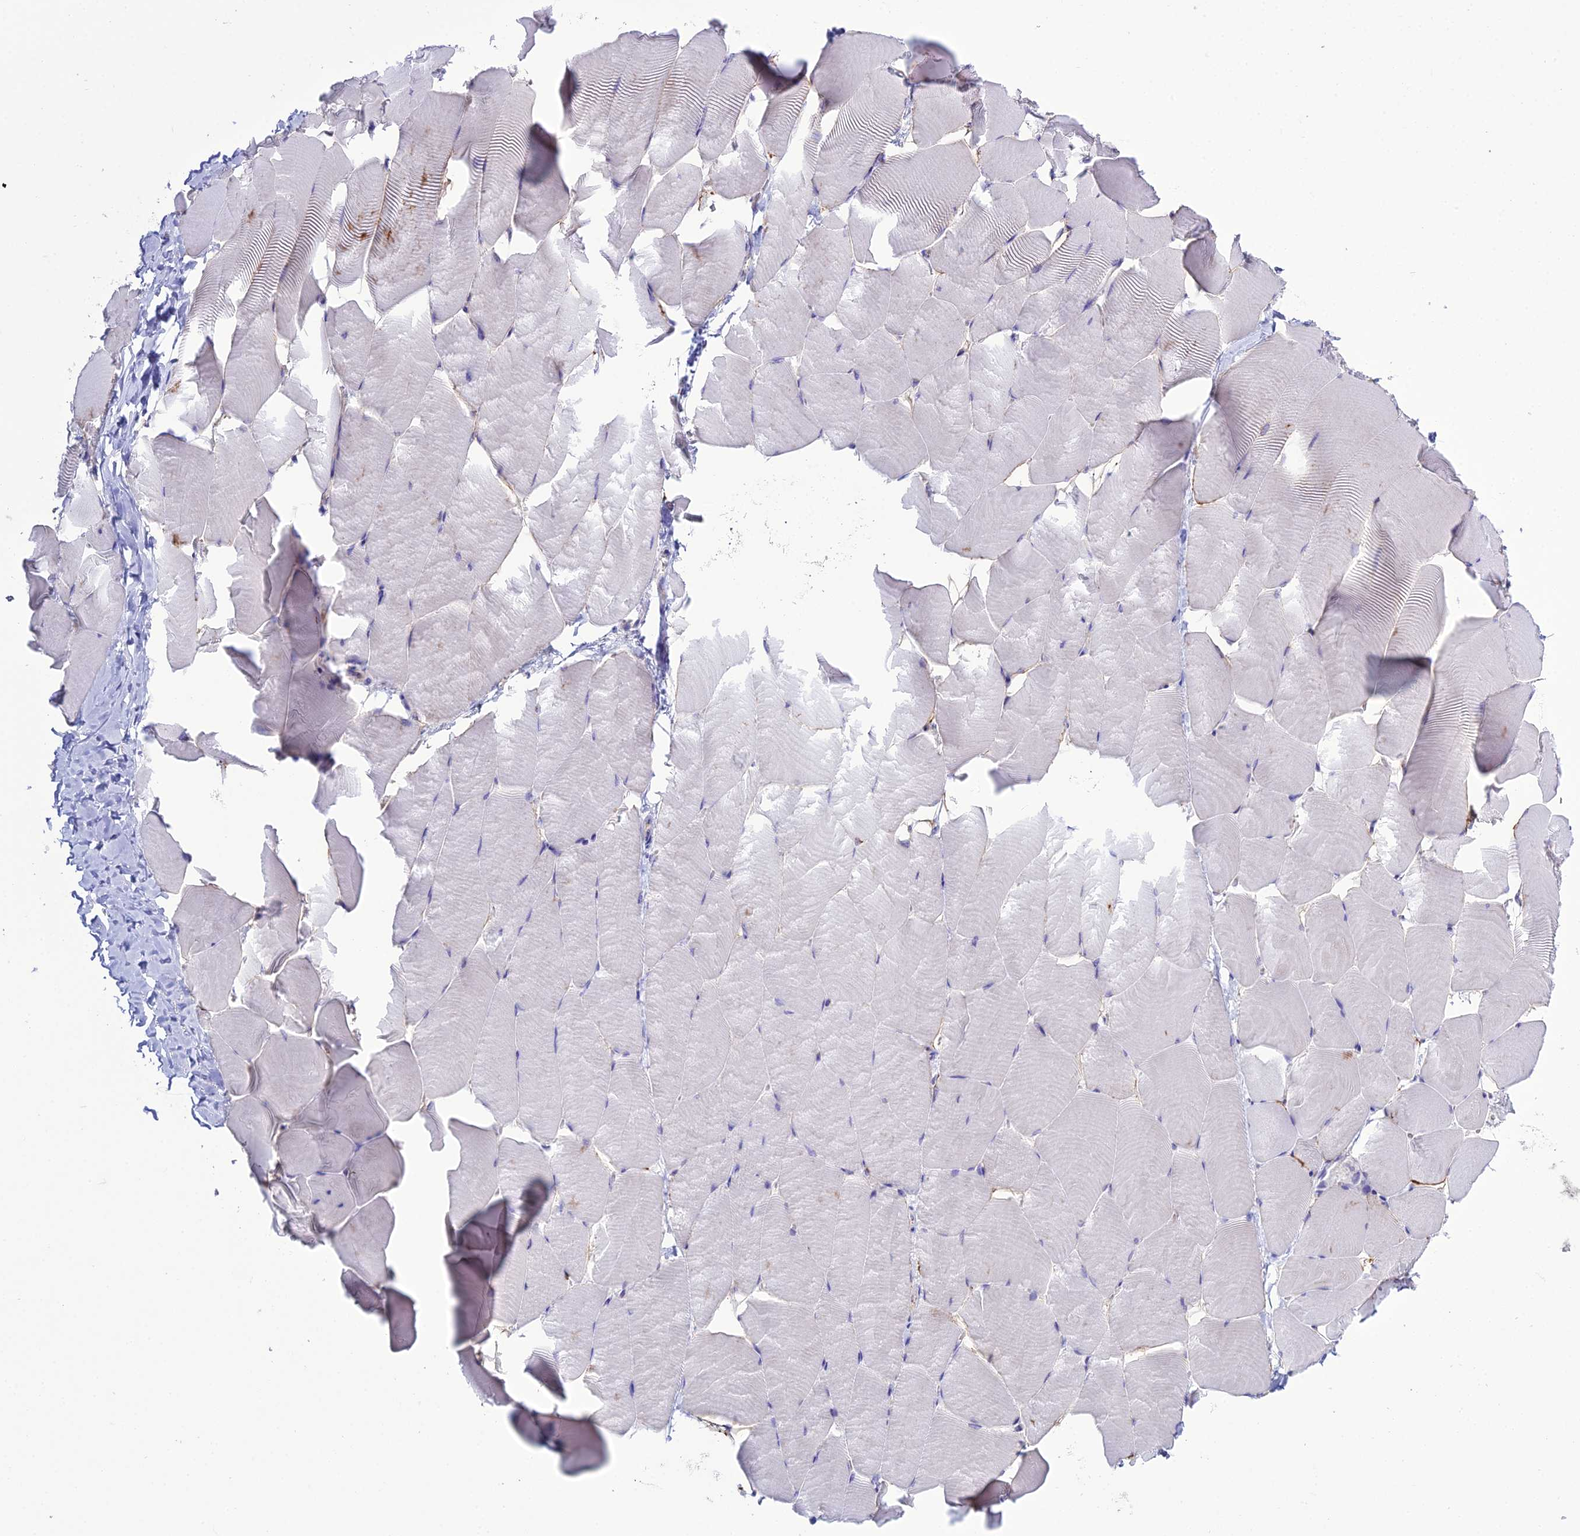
{"staining": {"intensity": "negative", "quantity": "none", "location": "none"}, "tissue": "skeletal muscle", "cell_type": "Myocytes", "image_type": "normal", "snomed": [{"axis": "morphology", "description": "Normal tissue, NOS"}, {"axis": "topography", "description": "Skeletal muscle"}], "caption": "Myocytes are negative for brown protein staining in unremarkable skeletal muscle. (Brightfield microscopy of DAB (3,3'-diaminobenzidine) immunohistochemistry at high magnification).", "gene": "OR1Q1", "patient": {"sex": "male", "age": 25}}